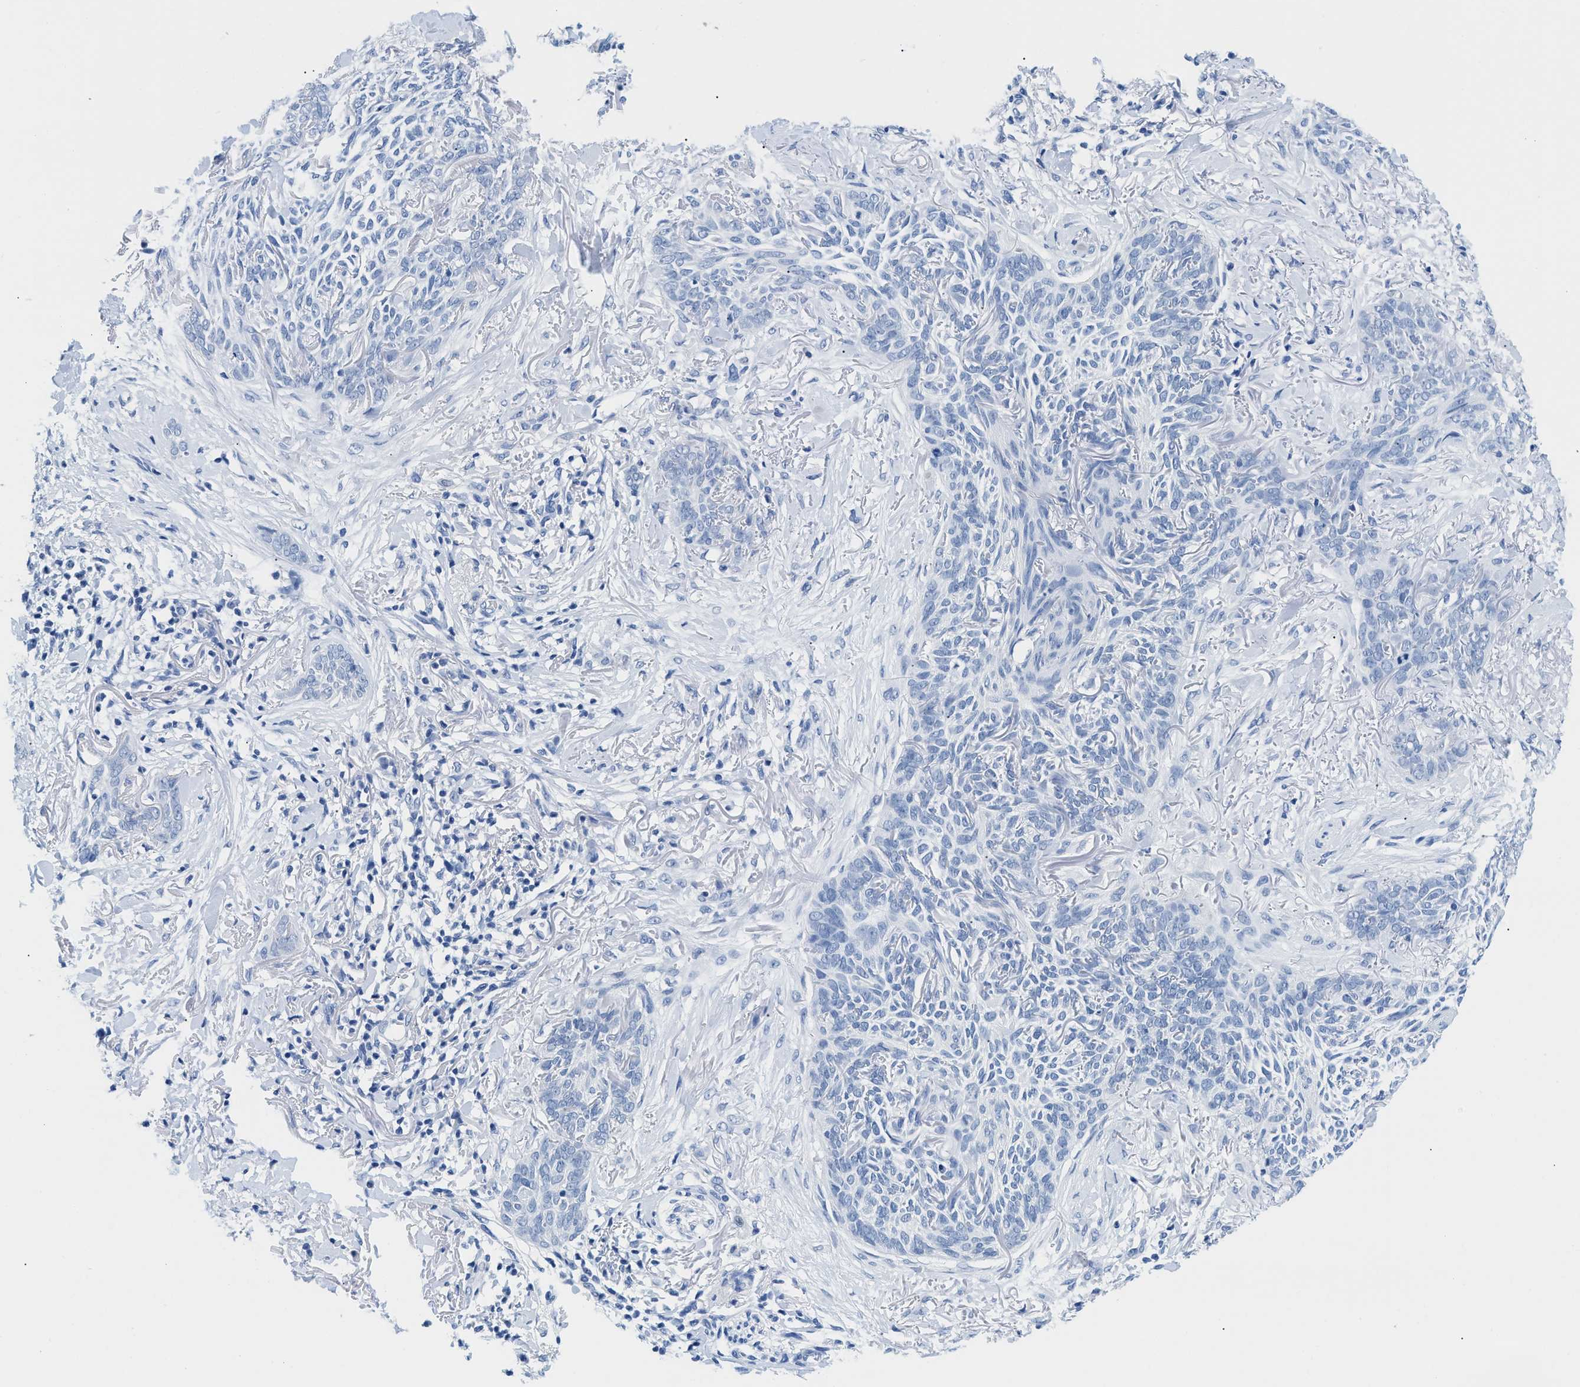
{"staining": {"intensity": "negative", "quantity": "none", "location": "none"}, "tissue": "skin cancer", "cell_type": "Tumor cells", "image_type": "cancer", "snomed": [{"axis": "morphology", "description": "Normal tissue, NOS"}, {"axis": "morphology", "description": "Basal cell carcinoma"}, {"axis": "topography", "description": "Skin"}], "caption": "IHC image of neoplastic tissue: skin cancer (basal cell carcinoma) stained with DAB exhibits no significant protein positivity in tumor cells. (DAB (3,3'-diaminobenzidine) IHC, high magnification).", "gene": "GSN", "patient": {"sex": "female", "age": 84}}